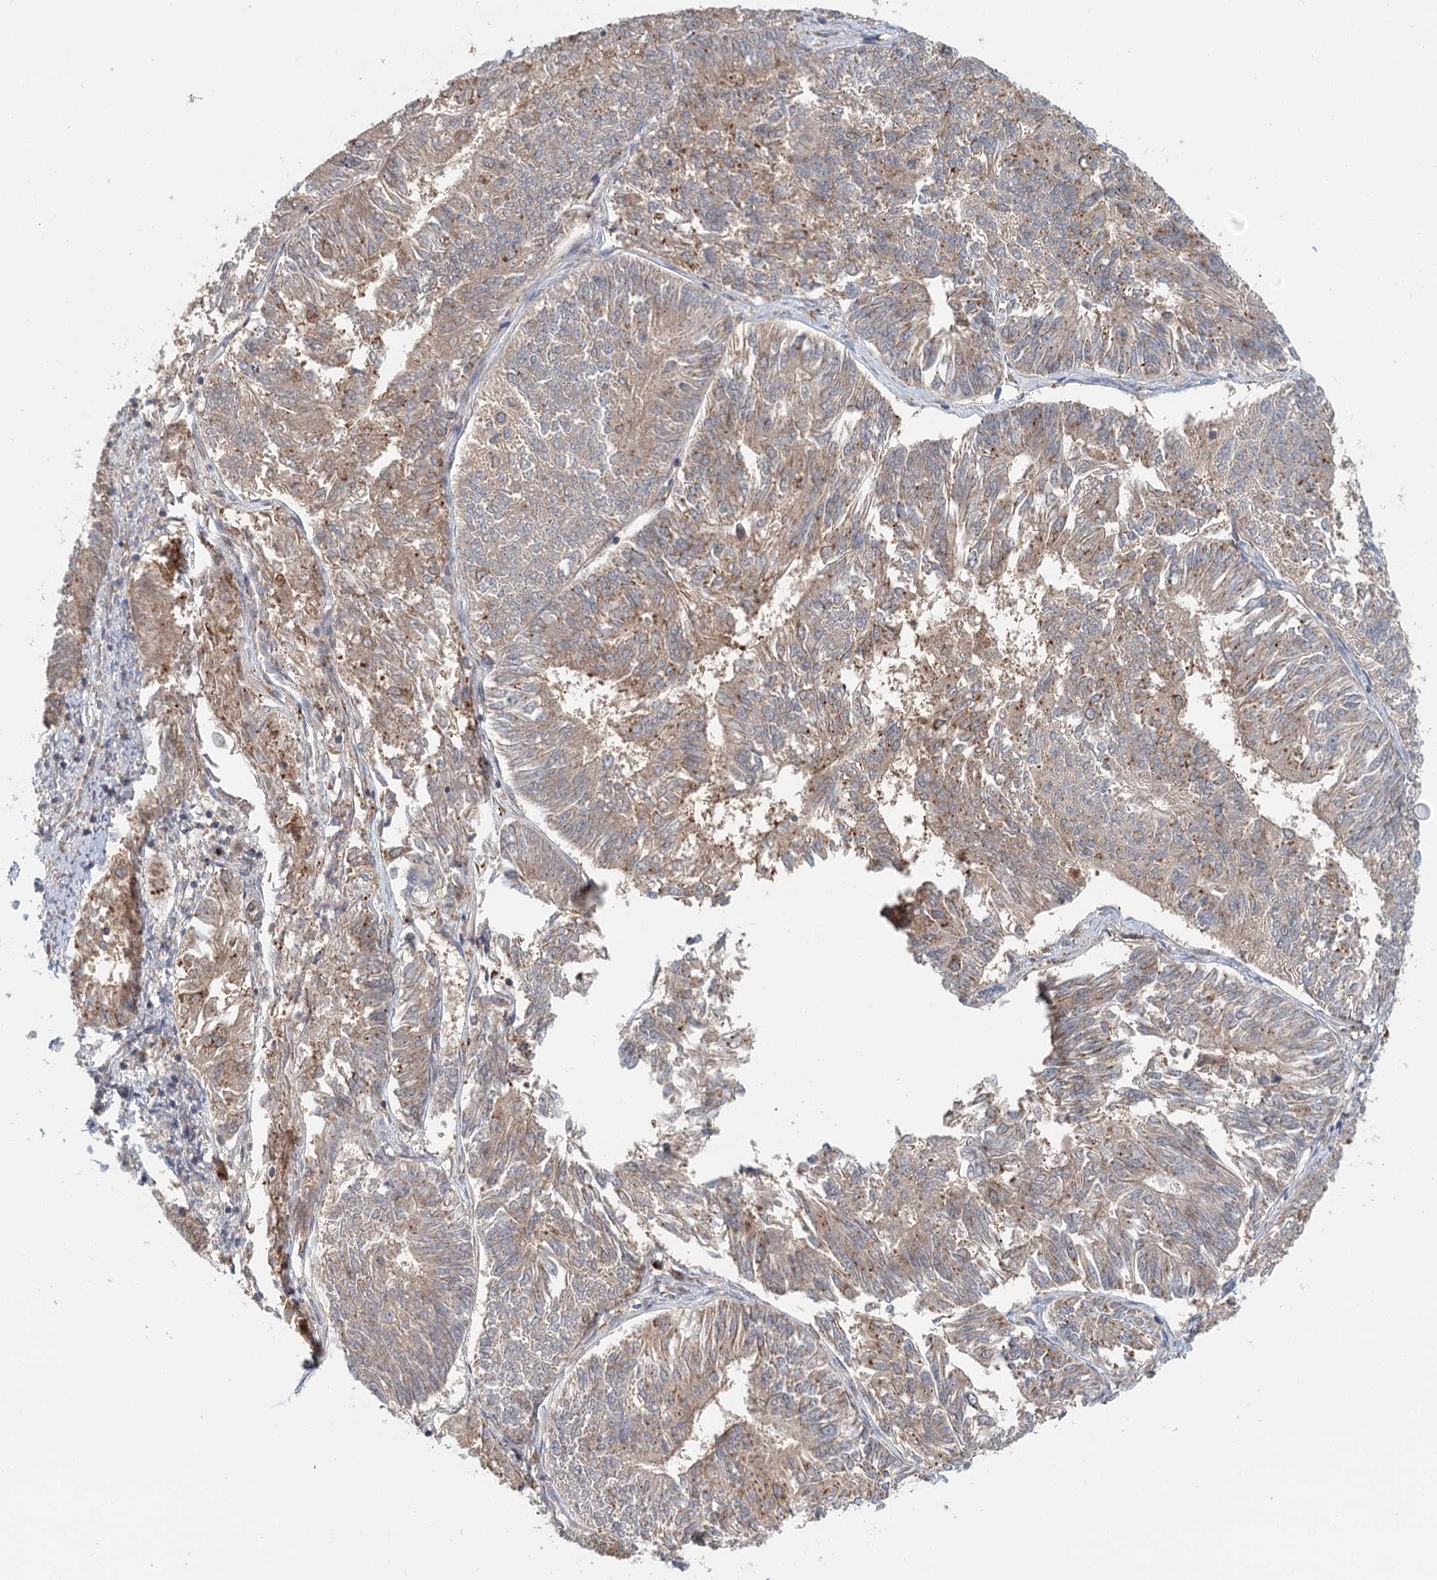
{"staining": {"intensity": "weak", "quantity": ">75%", "location": "cytoplasmic/membranous"}, "tissue": "endometrial cancer", "cell_type": "Tumor cells", "image_type": "cancer", "snomed": [{"axis": "morphology", "description": "Adenocarcinoma, NOS"}, {"axis": "topography", "description": "Endometrium"}], "caption": "Immunohistochemical staining of adenocarcinoma (endometrial) displays weak cytoplasmic/membranous protein staining in about >75% of tumor cells. Nuclei are stained in blue.", "gene": "ADK", "patient": {"sex": "female", "age": 58}}